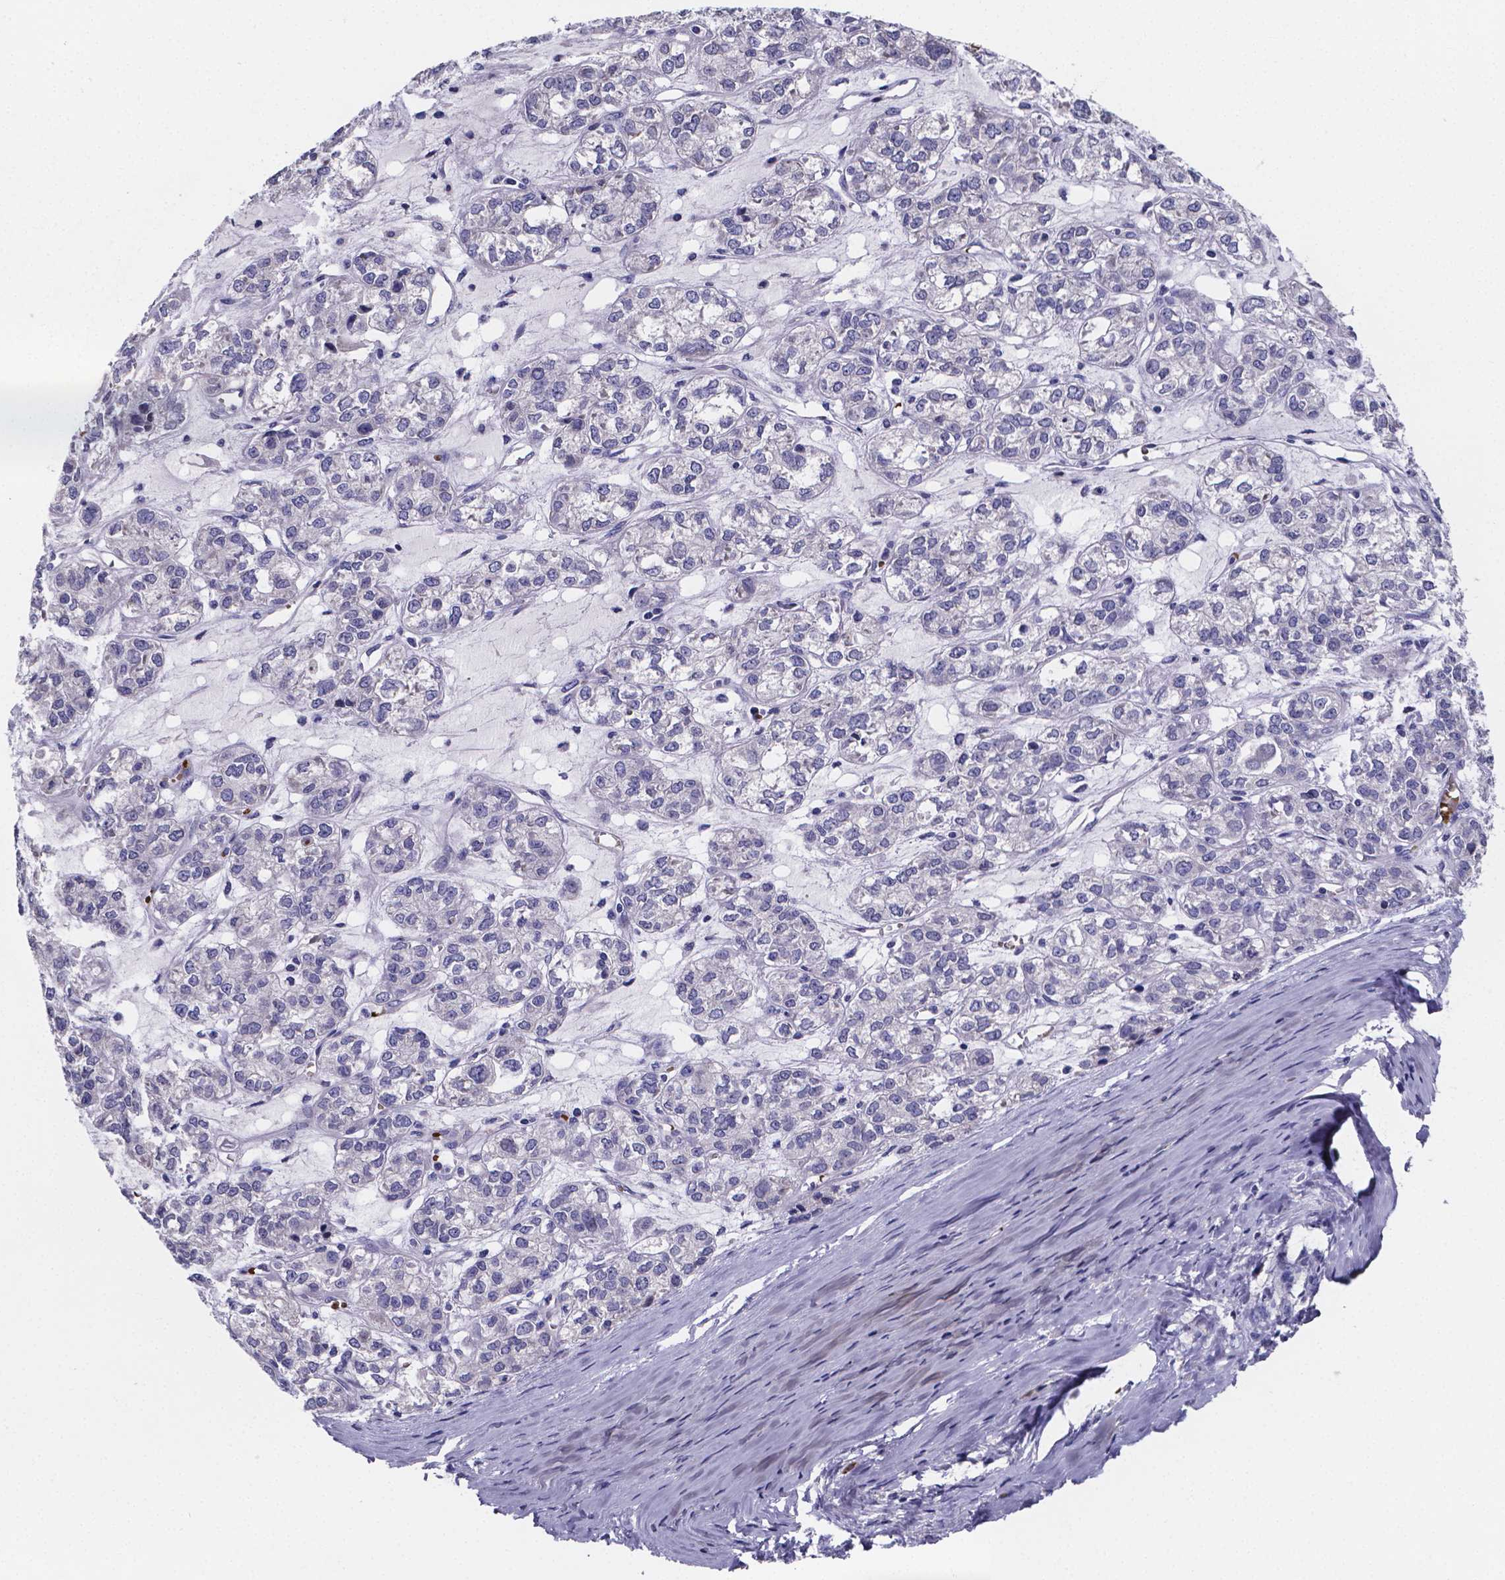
{"staining": {"intensity": "negative", "quantity": "none", "location": "none"}, "tissue": "ovarian cancer", "cell_type": "Tumor cells", "image_type": "cancer", "snomed": [{"axis": "morphology", "description": "Carcinoma, endometroid"}, {"axis": "topography", "description": "Ovary"}], "caption": "The image displays no staining of tumor cells in ovarian cancer. Brightfield microscopy of IHC stained with DAB (3,3'-diaminobenzidine) (brown) and hematoxylin (blue), captured at high magnification.", "gene": "GABRA3", "patient": {"sex": "female", "age": 64}}